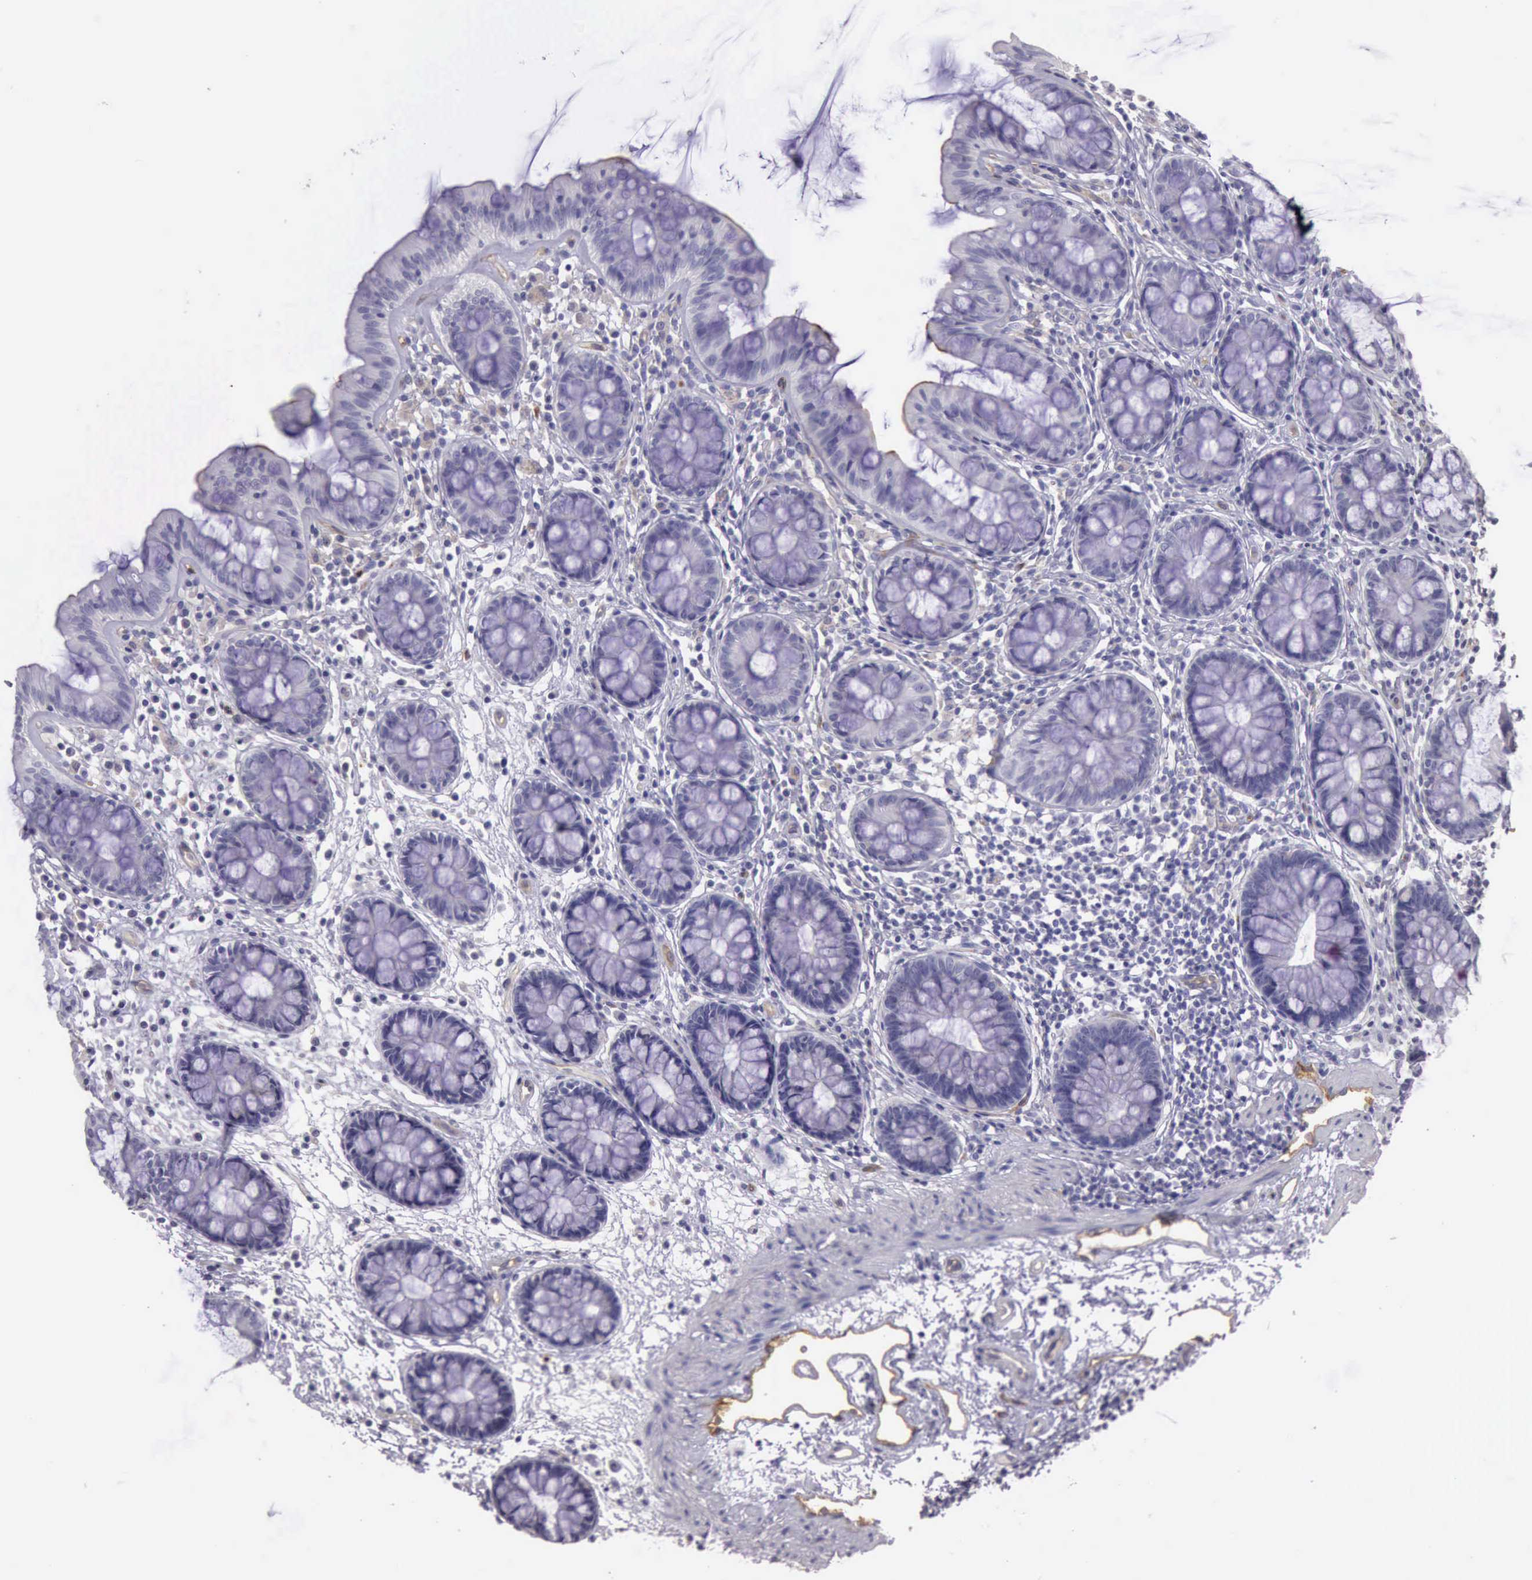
{"staining": {"intensity": "weak", "quantity": ">75%", "location": "cytoplasmic/membranous"}, "tissue": "colon", "cell_type": "Endothelial cells", "image_type": "normal", "snomed": [{"axis": "morphology", "description": "Normal tissue, NOS"}, {"axis": "topography", "description": "Colon"}], "caption": "Endothelial cells show weak cytoplasmic/membranous expression in approximately >75% of cells in normal colon.", "gene": "TCEANC", "patient": {"sex": "female", "age": 52}}